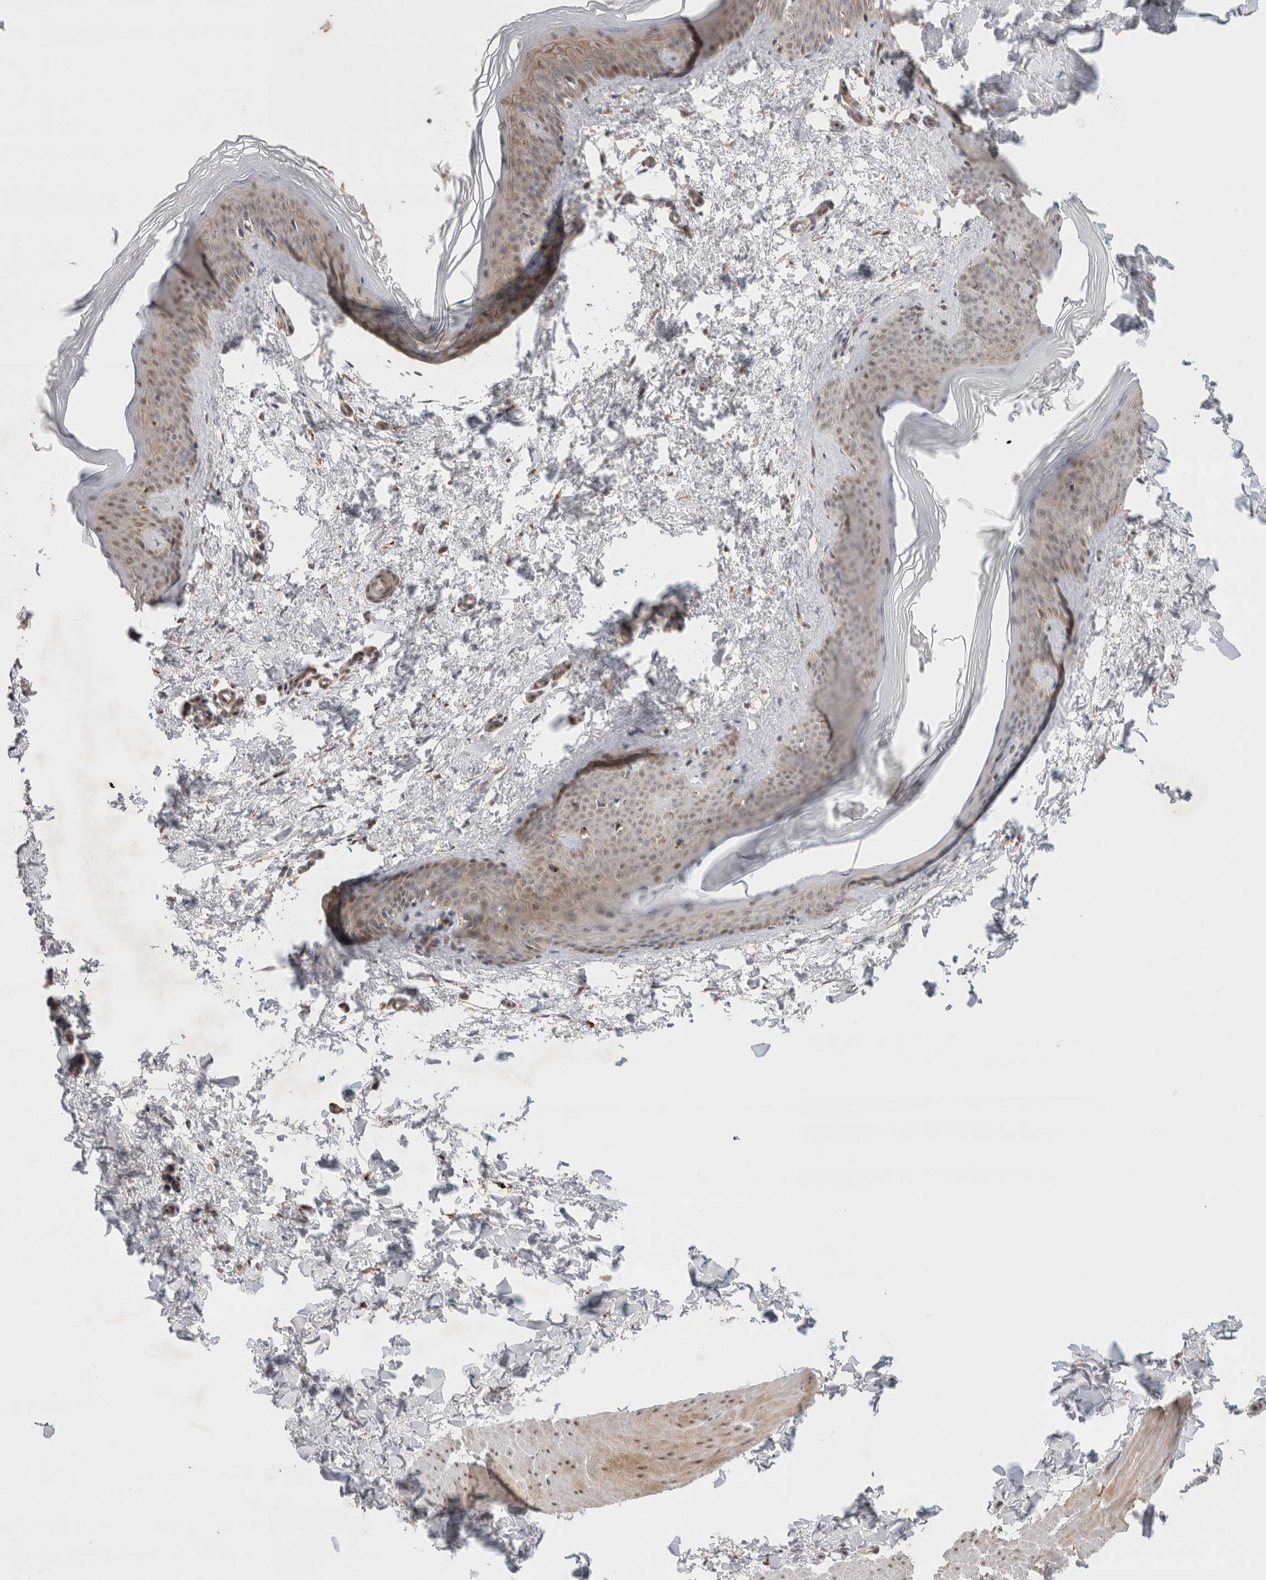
{"staining": {"intensity": "moderate", "quantity": ">75%", "location": "cytoplasmic/membranous"}, "tissue": "skin", "cell_type": "Fibroblasts", "image_type": "normal", "snomed": [{"axis": "morphology", "description": "Normal tissue, NOS"}, {"axis": "topography", "description": "Skin"}], "caption": "Human skin stained with a brown dye reveals moderate cytoplasmic/membranous positive staining in approximately >75% of fibroblasts.", "gene": "SLC29A1", "patient": {"sex": "female", "age": 27}}